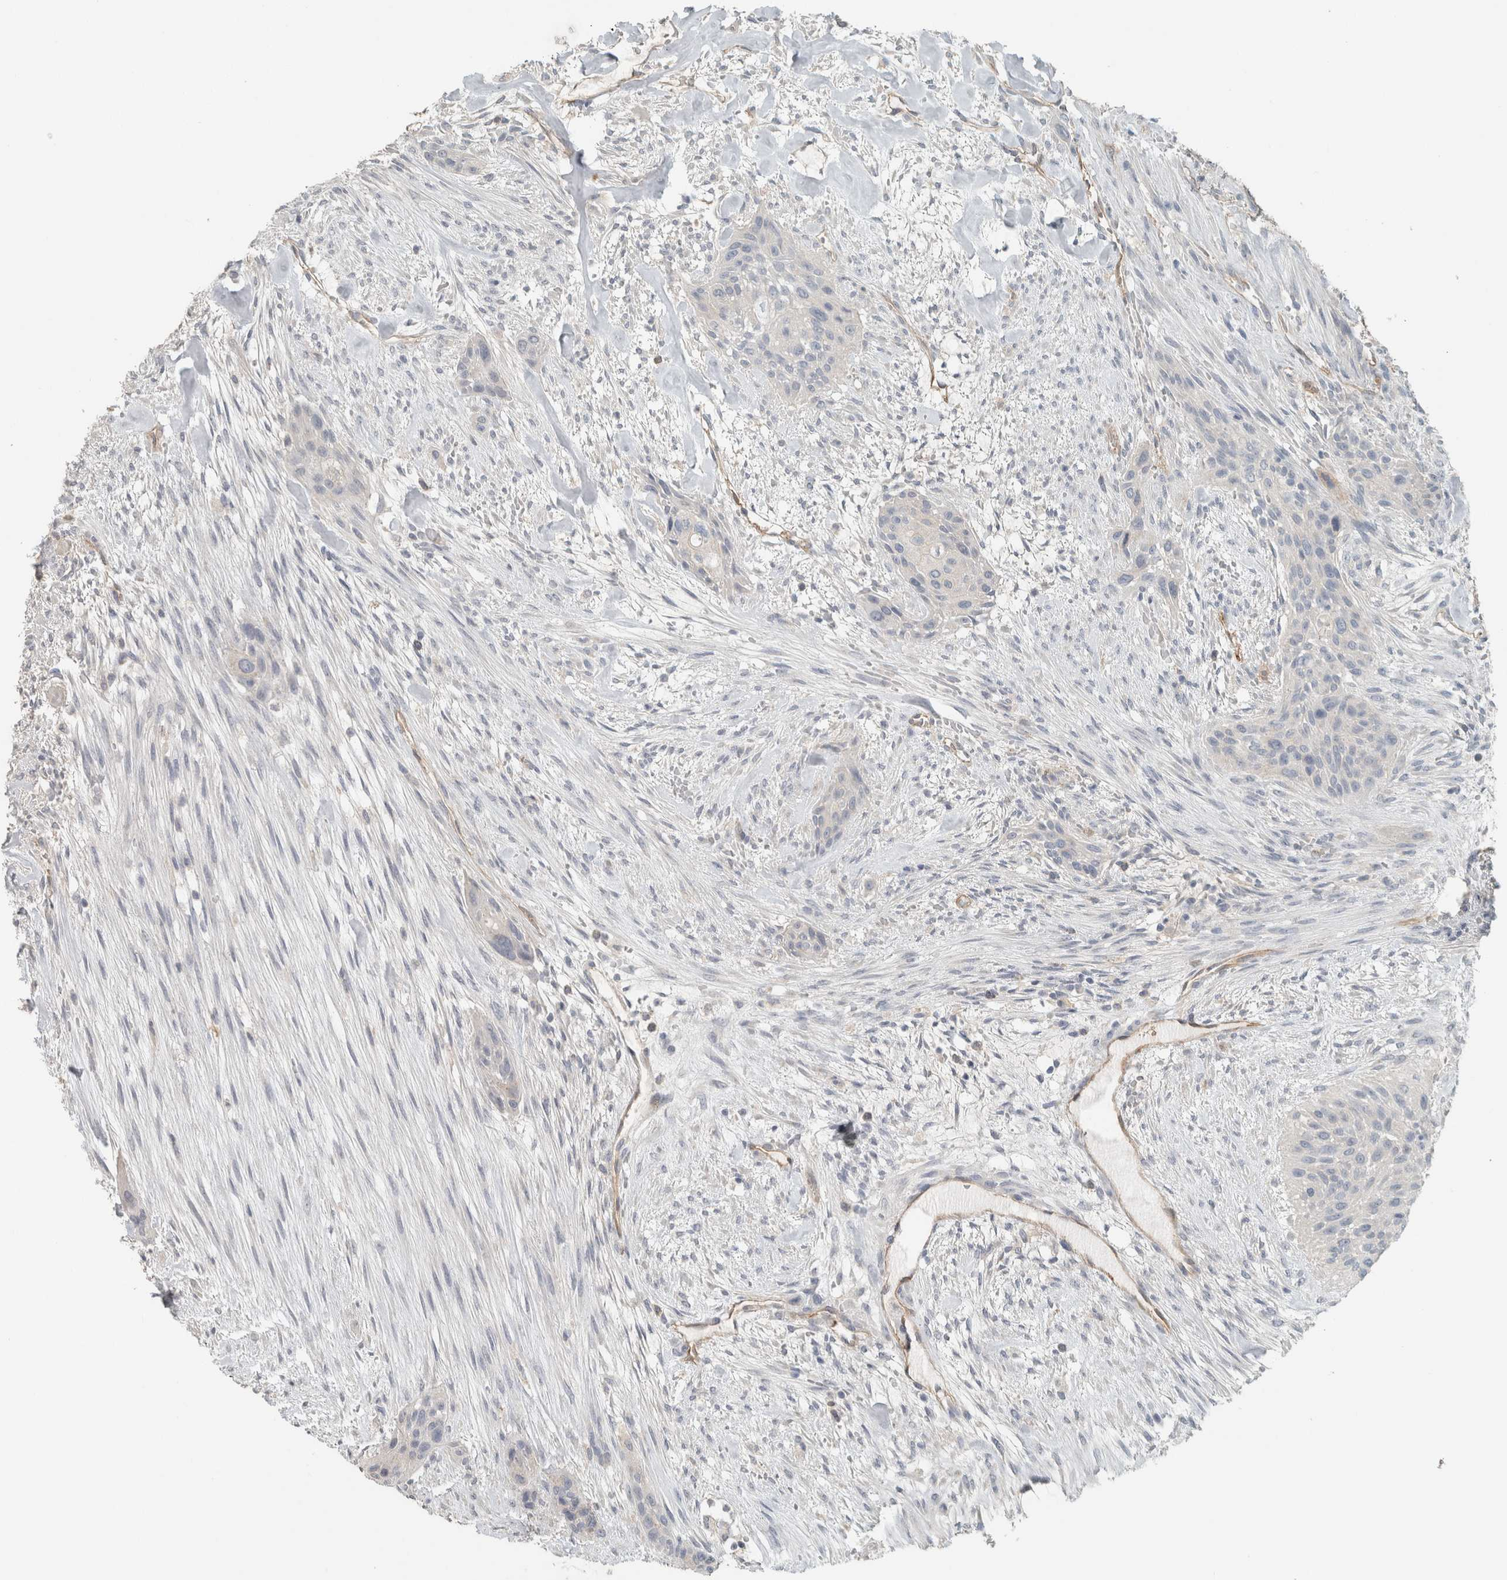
{"staining": {"intensity": "negative", "quantity": "none", "location": "none"}, "tissue": "urothelial cancer", "cell_type": "Tumor cells", "image_type": "cancer", "snomed": [{"axis": "morphology", "description": "Urothelial carcinoma, High grade"}, {"axis": "topography", "description": "Urinary bladder"}], "caption": "Immunohistochemistry of human urothelial cancer displays no positivity in tumor cells. Brightfield microscopy of immunohistochemistry (IHC) stained with DAB (brown) and hematoxylin (blue), captured at high magnification.", "gene": "SCIN", "patient": {"sex": "male", "age": 35}}